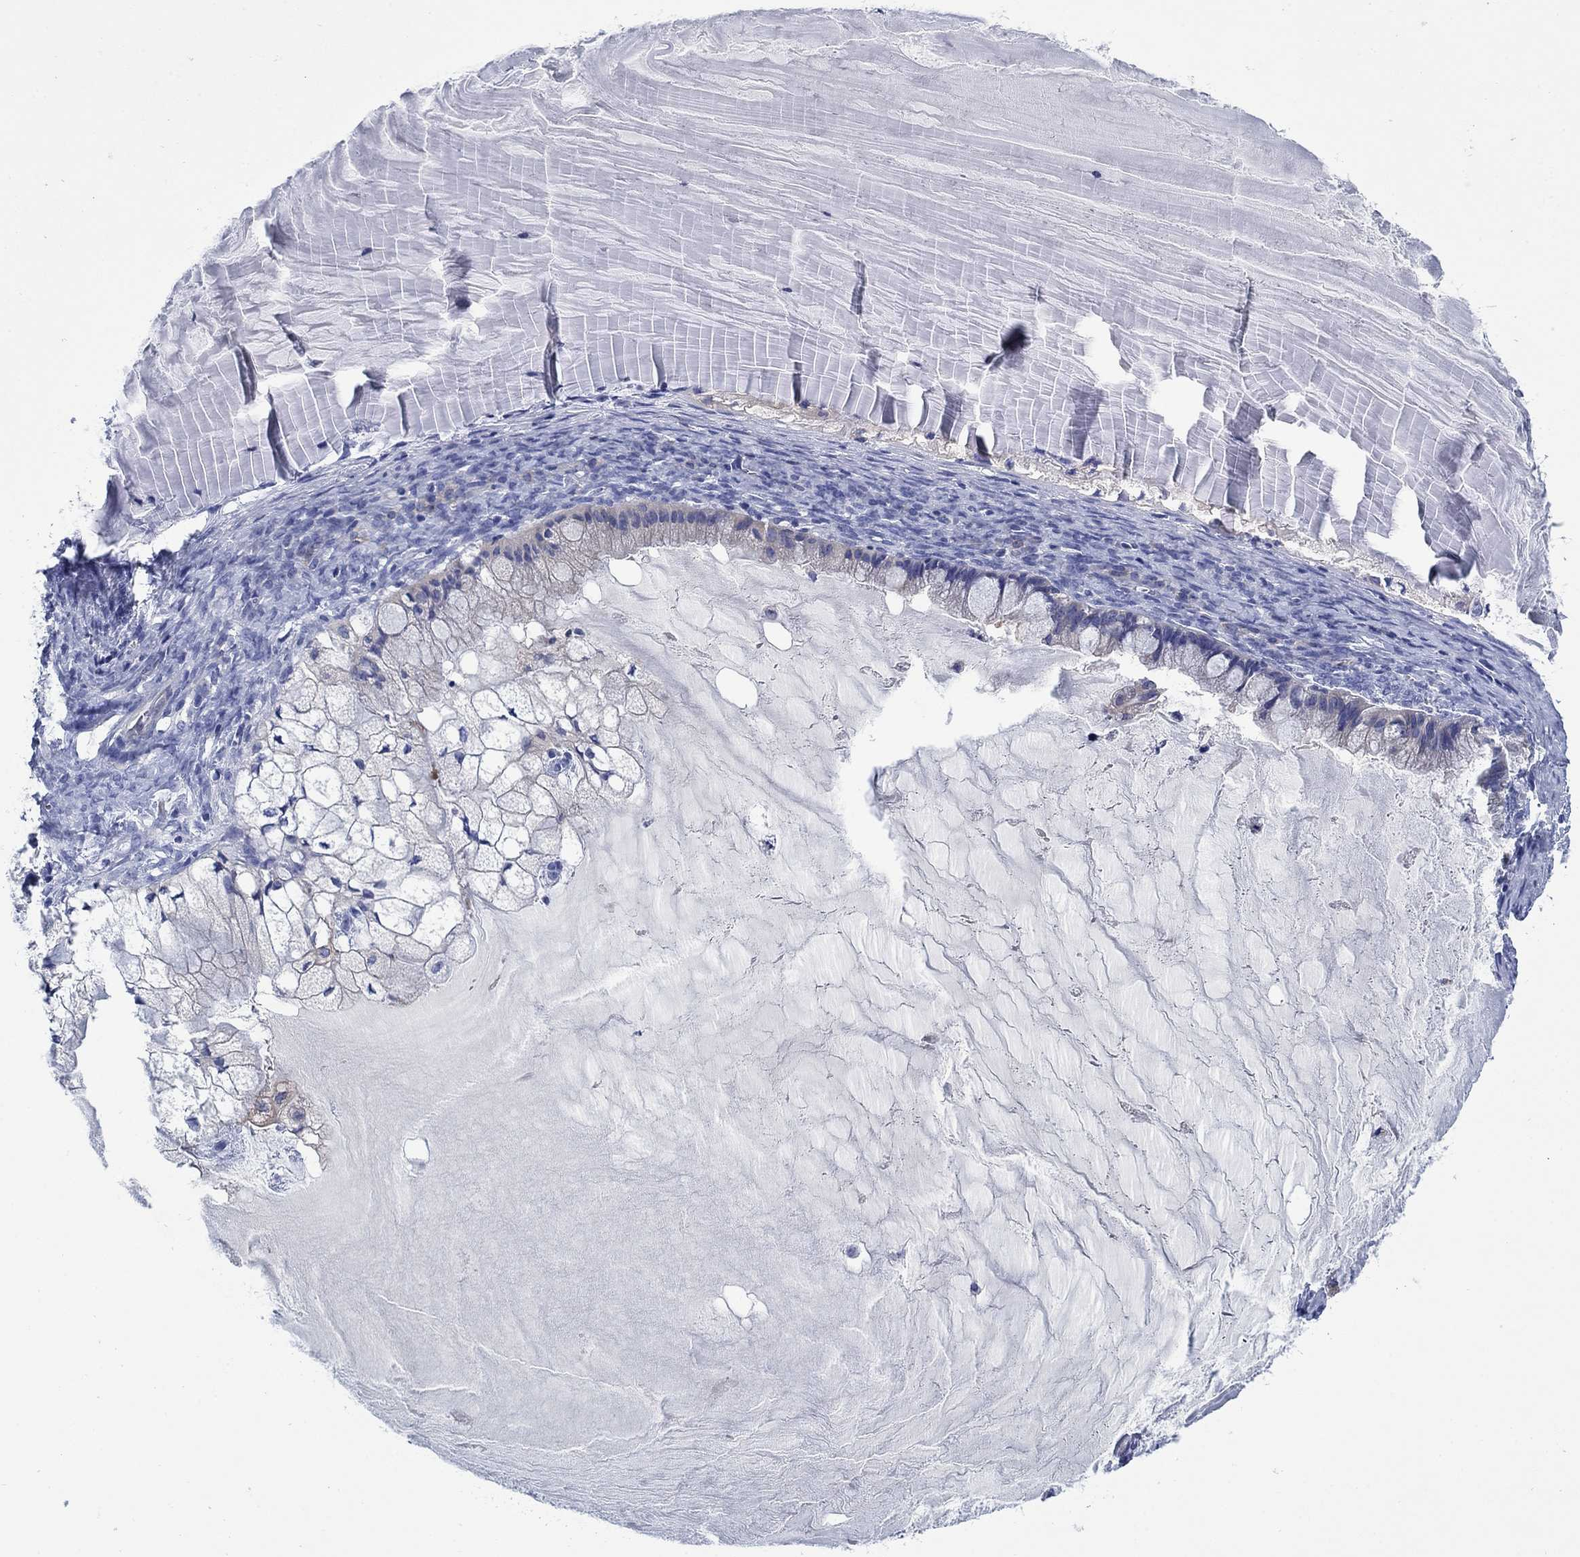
{"staining": {"intensity": "negative", "quantity": "none", "location": "none"}, "tissue": "ovarian cancer", "cell_type": "Tumor cells", "image_type": "cancer", "snomed": [{"axis": "morphology", "description": "Cystadenocarcinoma, mucinous, NOS"}, {"axis": "topography", "description": "Ovary"}], "caption": "Ovarian cancer (mucinous cystadenocarcinoma) stained for a protein using immunohistochemistry (IHC) displays no expression tumor cells.", "gene": "TRIM16", "patient": {"sex": "female", "age": 57}}